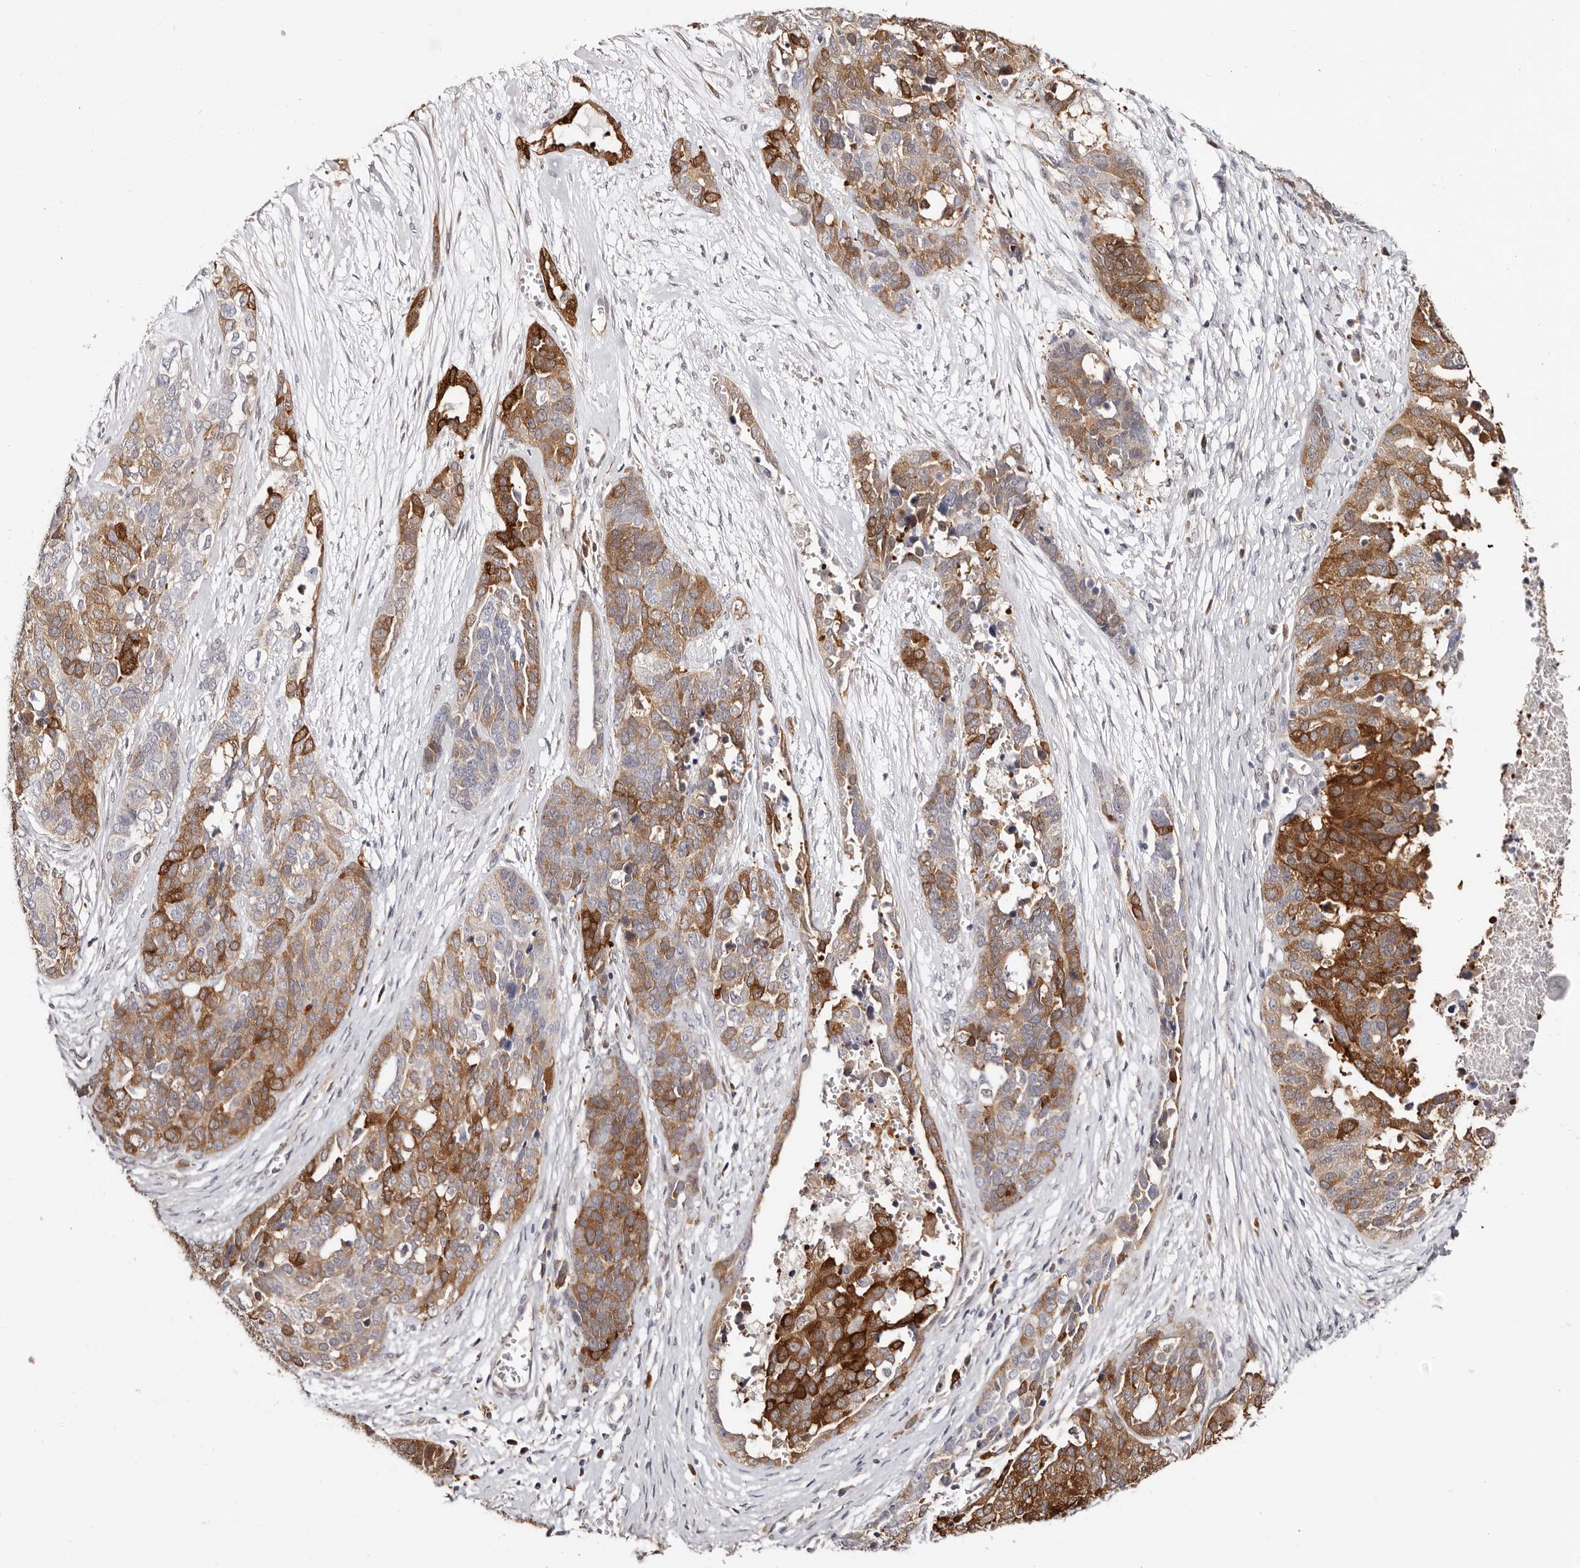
{"staining": {"intensity": "strong", "quantity": ">75%", "location": "cytoplasmic/membranous"}, "tissue": "ovarian cancer", "cell_type": "Tumor cells", "image_type": "cancer", "snomed": [{"axis": "morphology", "description": "Cystadenocarcinoma, serous, NOS"}, {"axis": "topography", "description": "Ovary"}], "caption": "Ovarian cancer (serous cystadenocarcinoma) tissue reveals strong cytoplasmic/membranous positivity in approximately >75% of tumor cells (brown staining indicates protein expression, while blue staining denotes nuclei).", "gene": "GFOD1", "patient": {"sex": "female", "age": 44}}